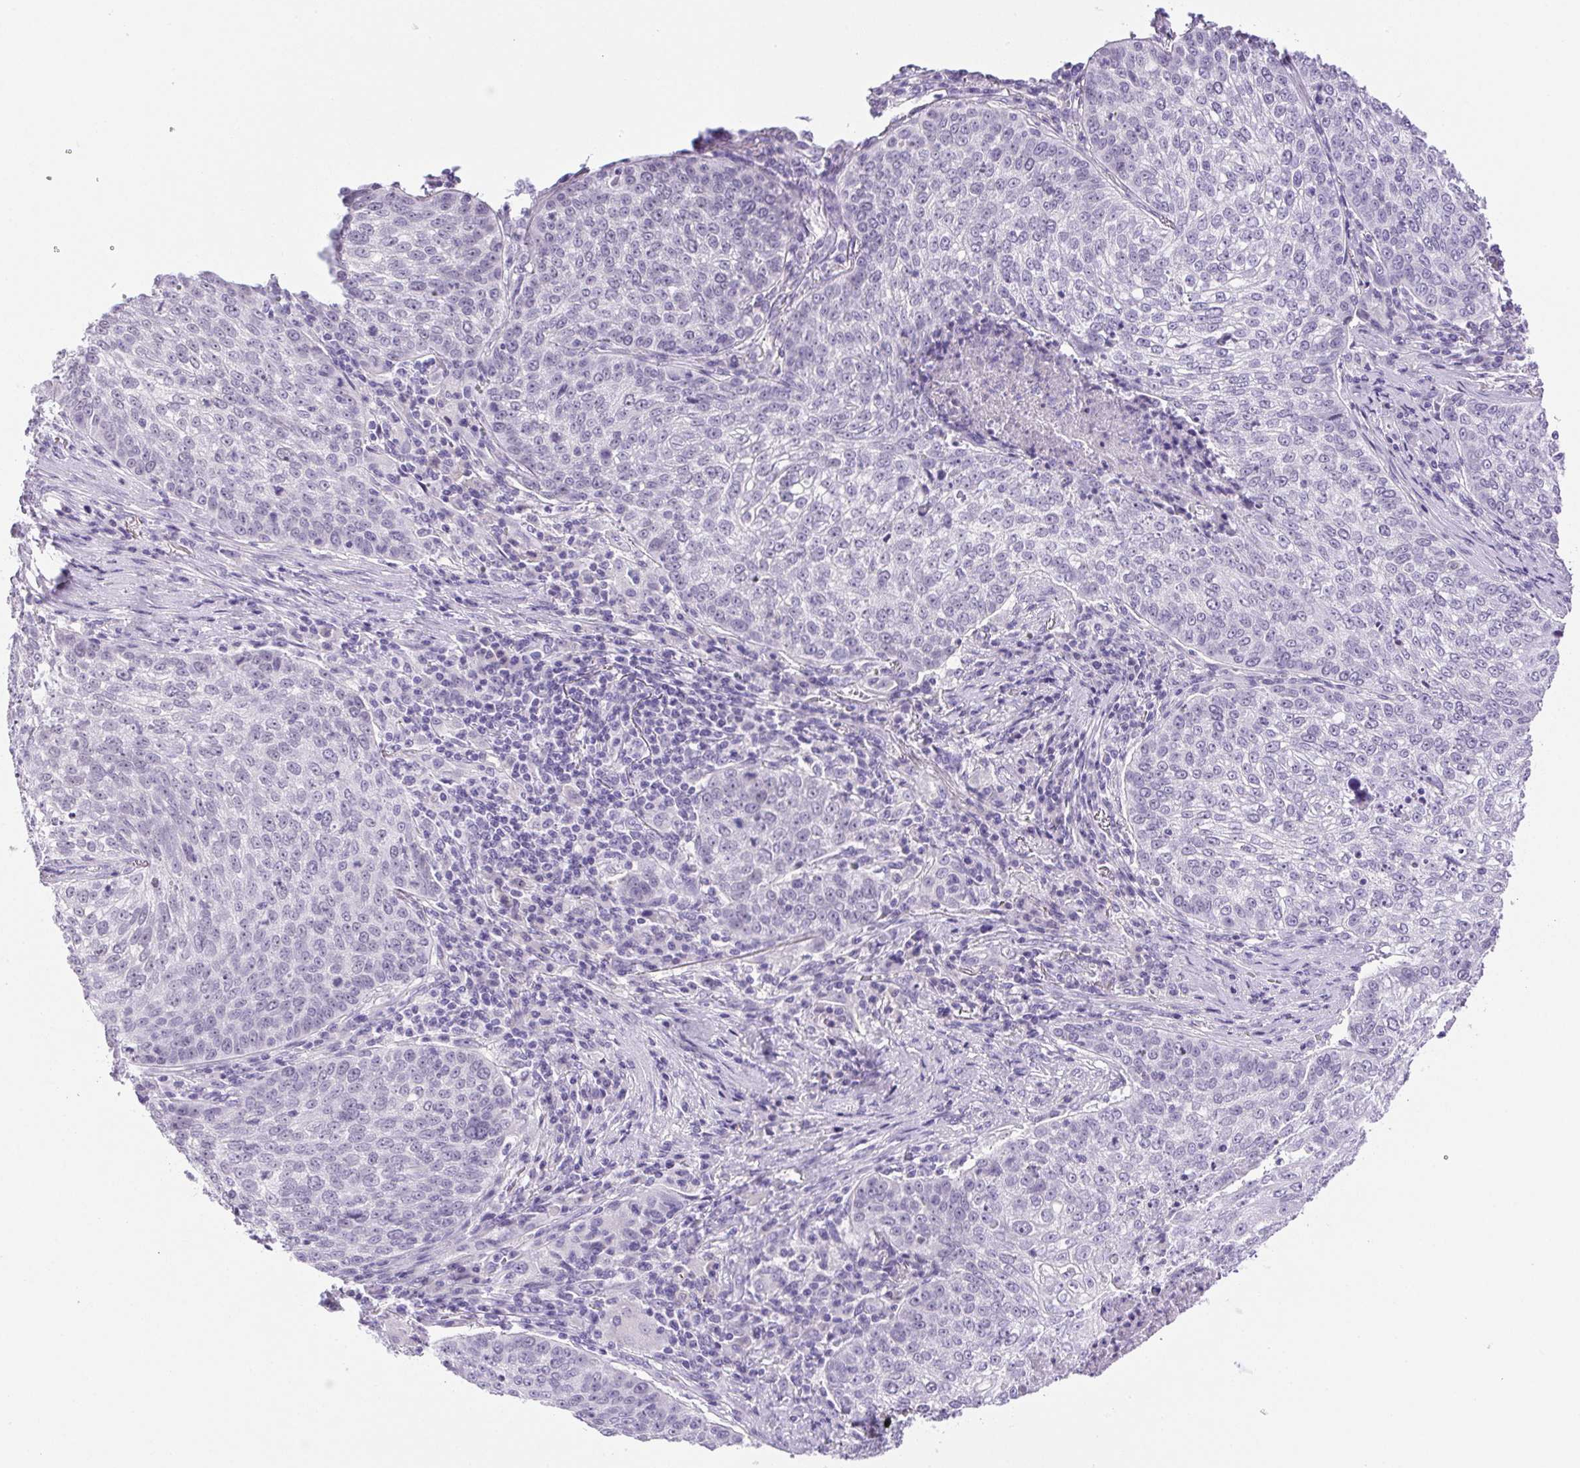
{"staining": {"intensity": "negative", "quantity": "none", "location": "none"}, "tissue": "lung cancer", "cell_type": "Tumor cells", "image_type": "cancer", "snomed": [{"axis": "morphology", "description": "Squamous cell carcinoma, NOS"}, {"axis": "topography", "description": "Lung"}], "caption": "The photomicrograph displays no significant expression in tumor cells of squamous cell carcinoma (lung).", "gene": "PAPPA2", "patient": {"sex": "male", "age": 63}}